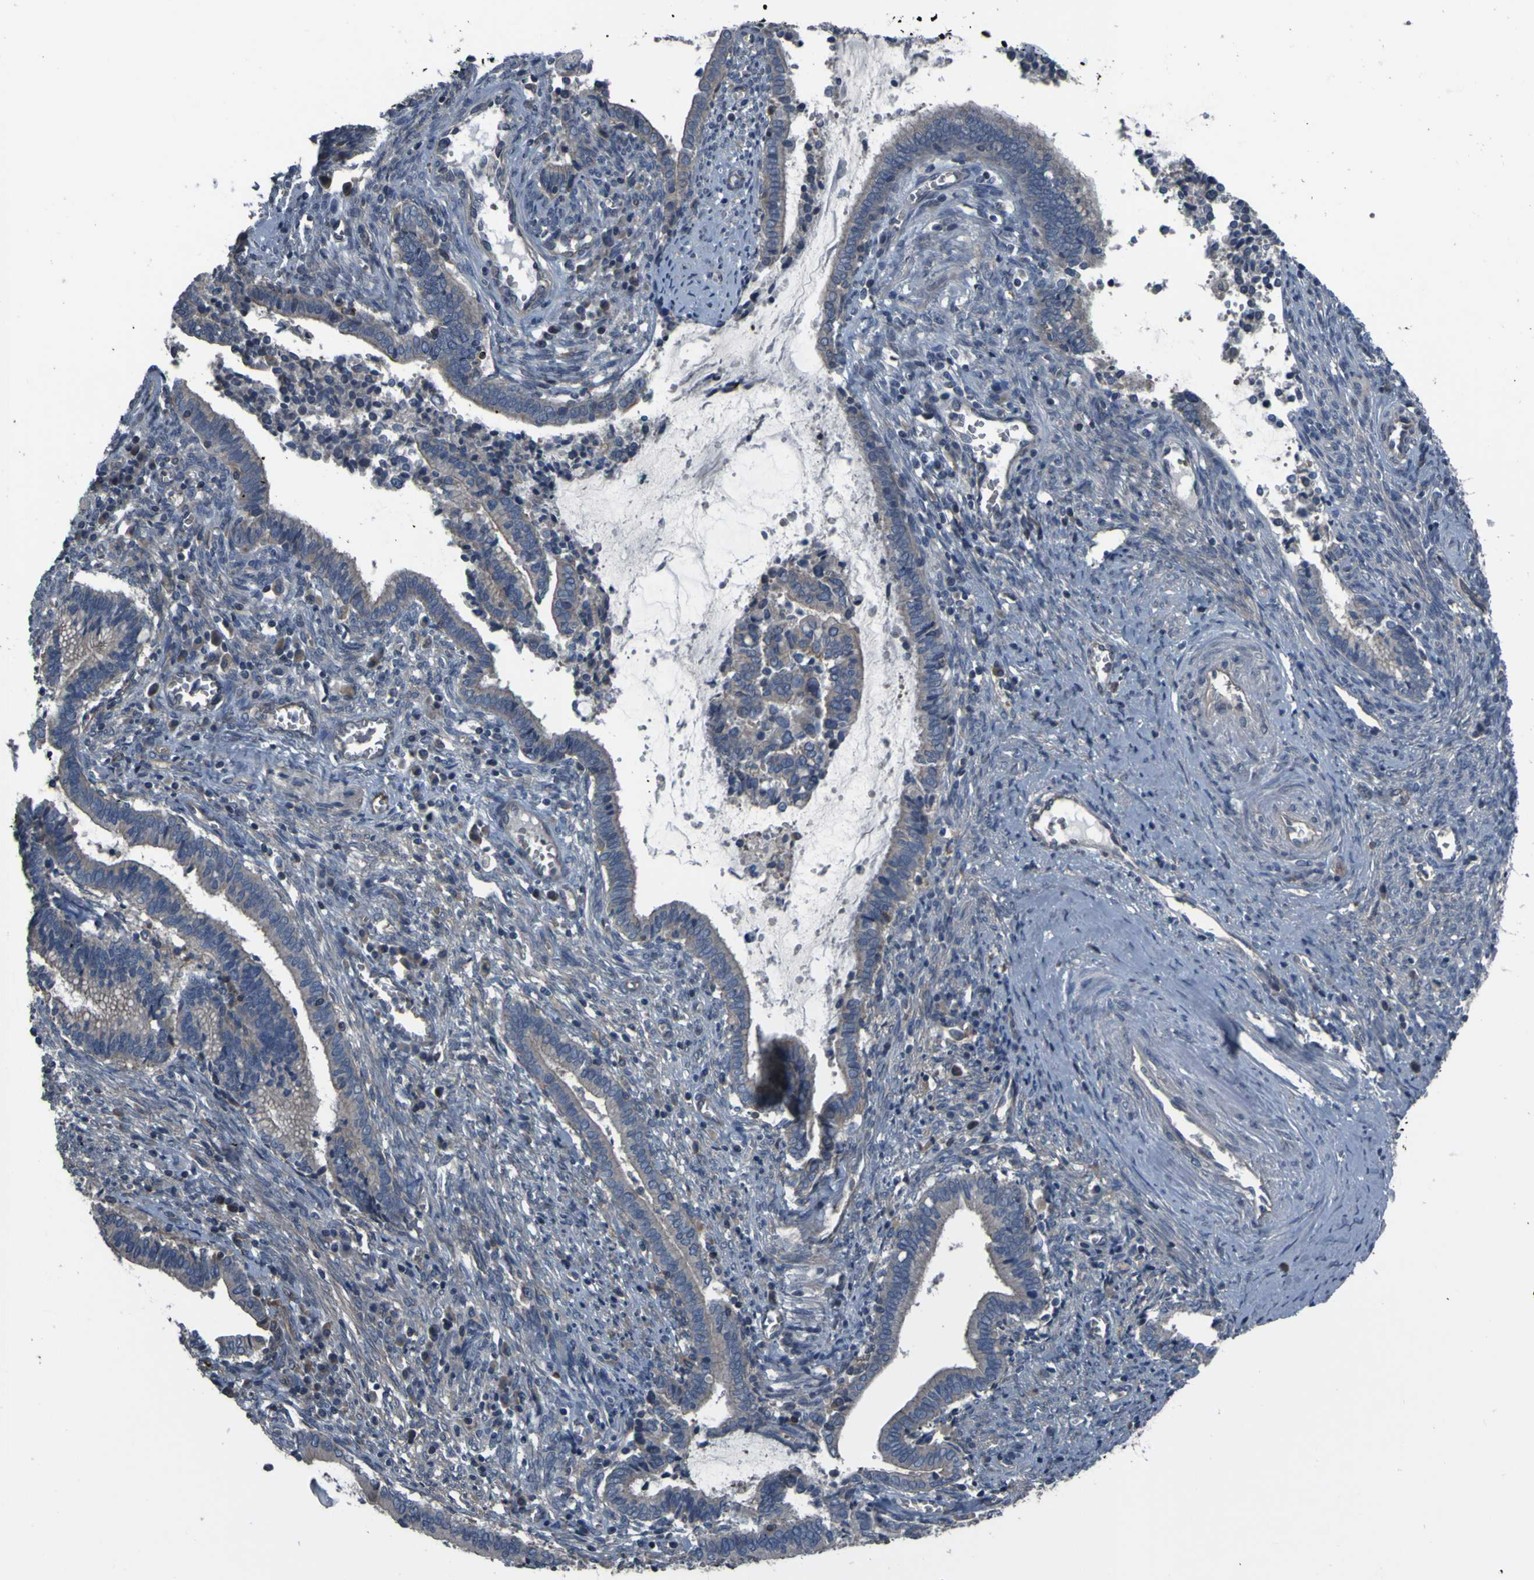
{"staining": {"intensity": "weak", "quantity": "<25%", "location": "cytoplasmic/membranous"}, "tissue": "cervical cancer", "cell_type": "Tumor cells", "image_type": "cancer", "snomed": [{"axis": "morphology", "description": "Adenocarcinoma, NOS"}, {"axis": "topography", "description": "Cervix"}], "caption": "An immunohistochemistry (IHC) photomicrograph of cervical cancer is shown. There is no staining in tumor cells of cervical cancer. (DAB immunohistochemistry, high magnification).", "gene": "GRAMD1A", "patient": {"sex": "female", "age": 44}}